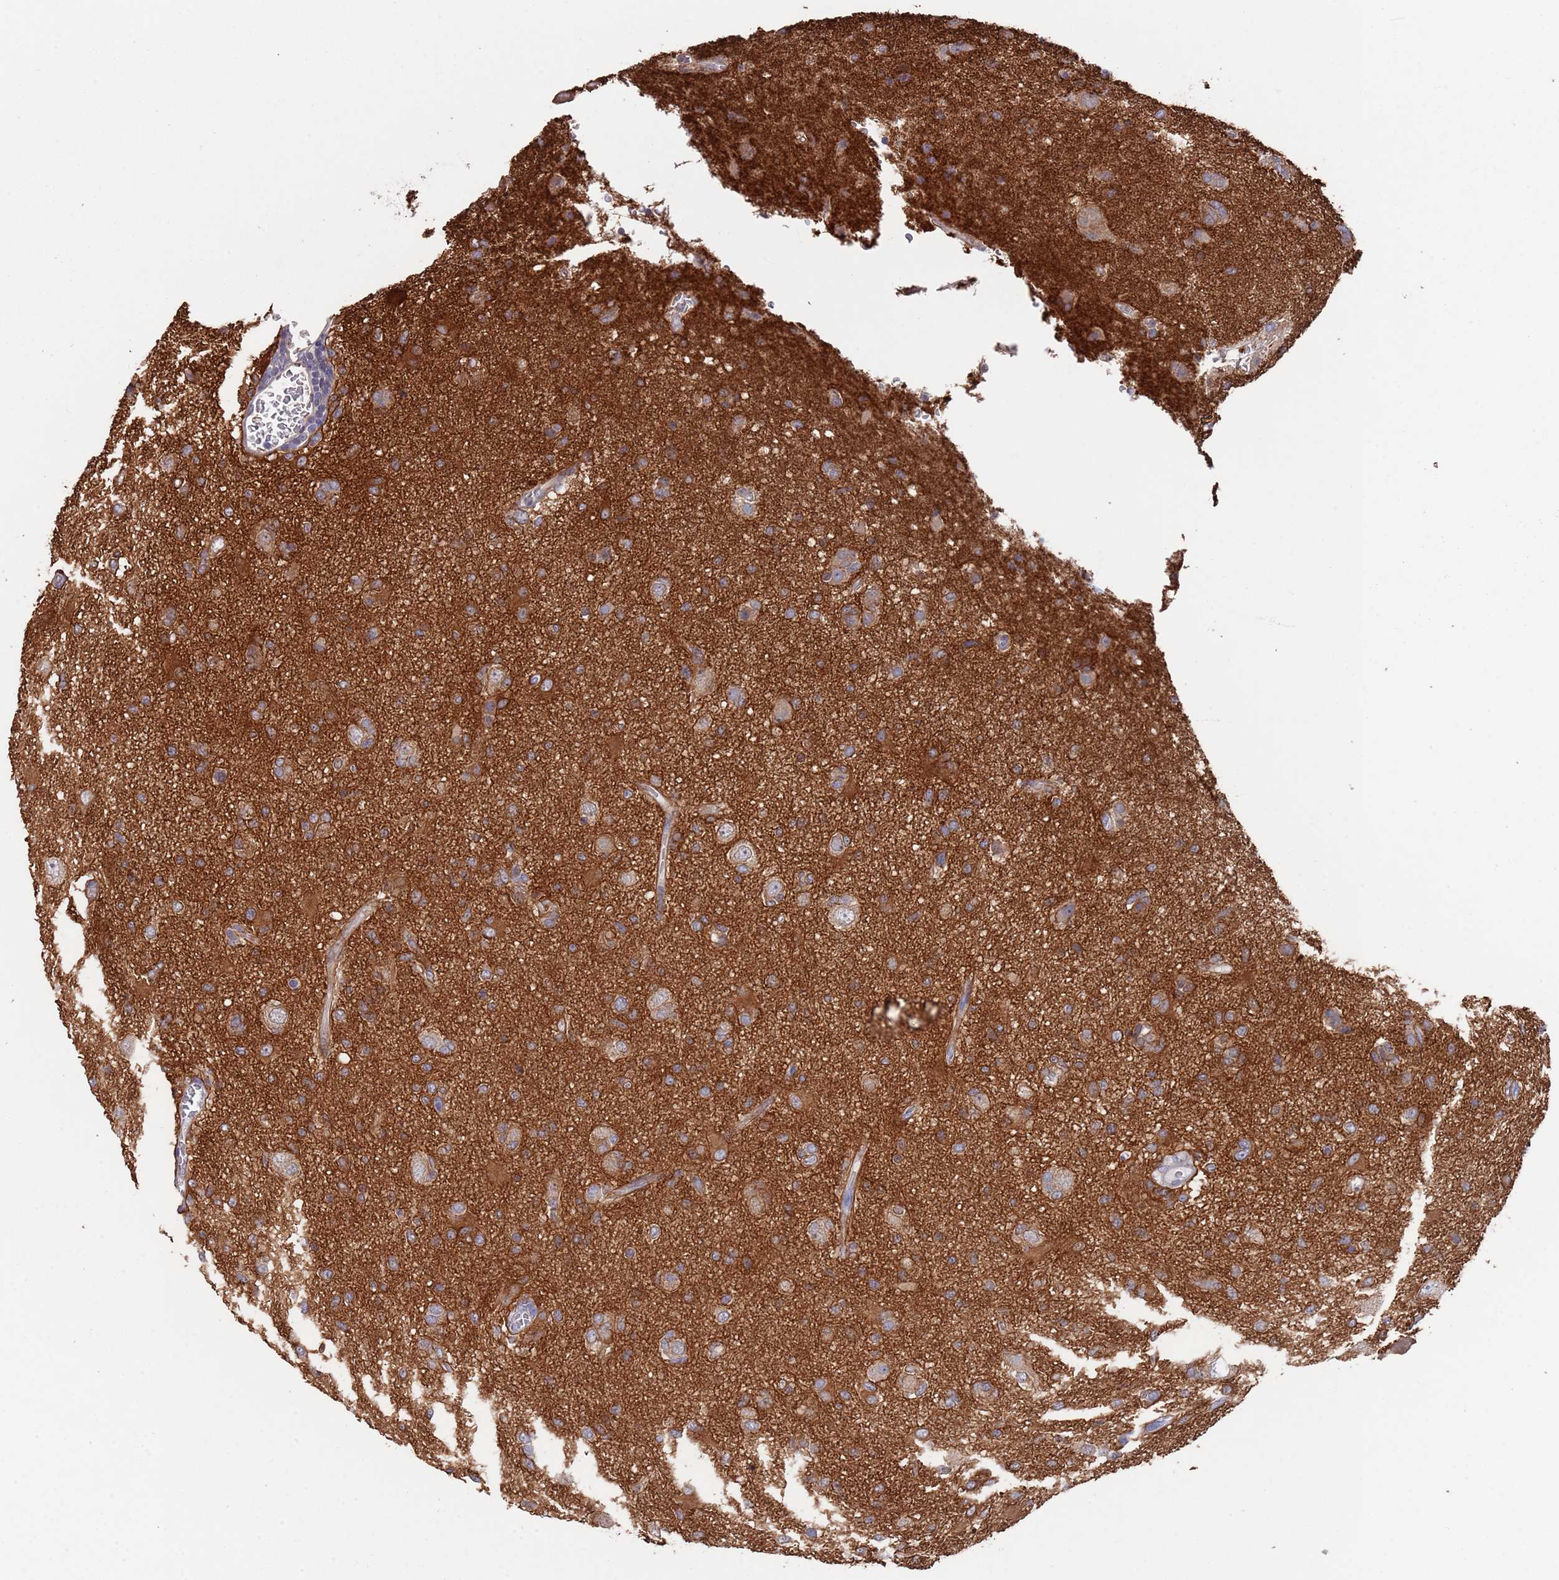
{"staining": {"intensity": "moderate", "quantity": ">75%", "location": "cytoplasmic/membranous"}, "tissue": "glioma", "cell_type": "Tumor cells", "image_type": "cancer", "snomed": [{"axis": "morphology", "description": "Glioma, malignant, High grade"}, {"axis": "topography", "description": "Brain"}], "caption": "Protein staining exhibits moderate cytoplasmic/membranous staining in approximately >75% of tumor cells in malignant glioma (high-grade).", "gene": "ANK2", "patient": {"sex": "female", "age": 57}}